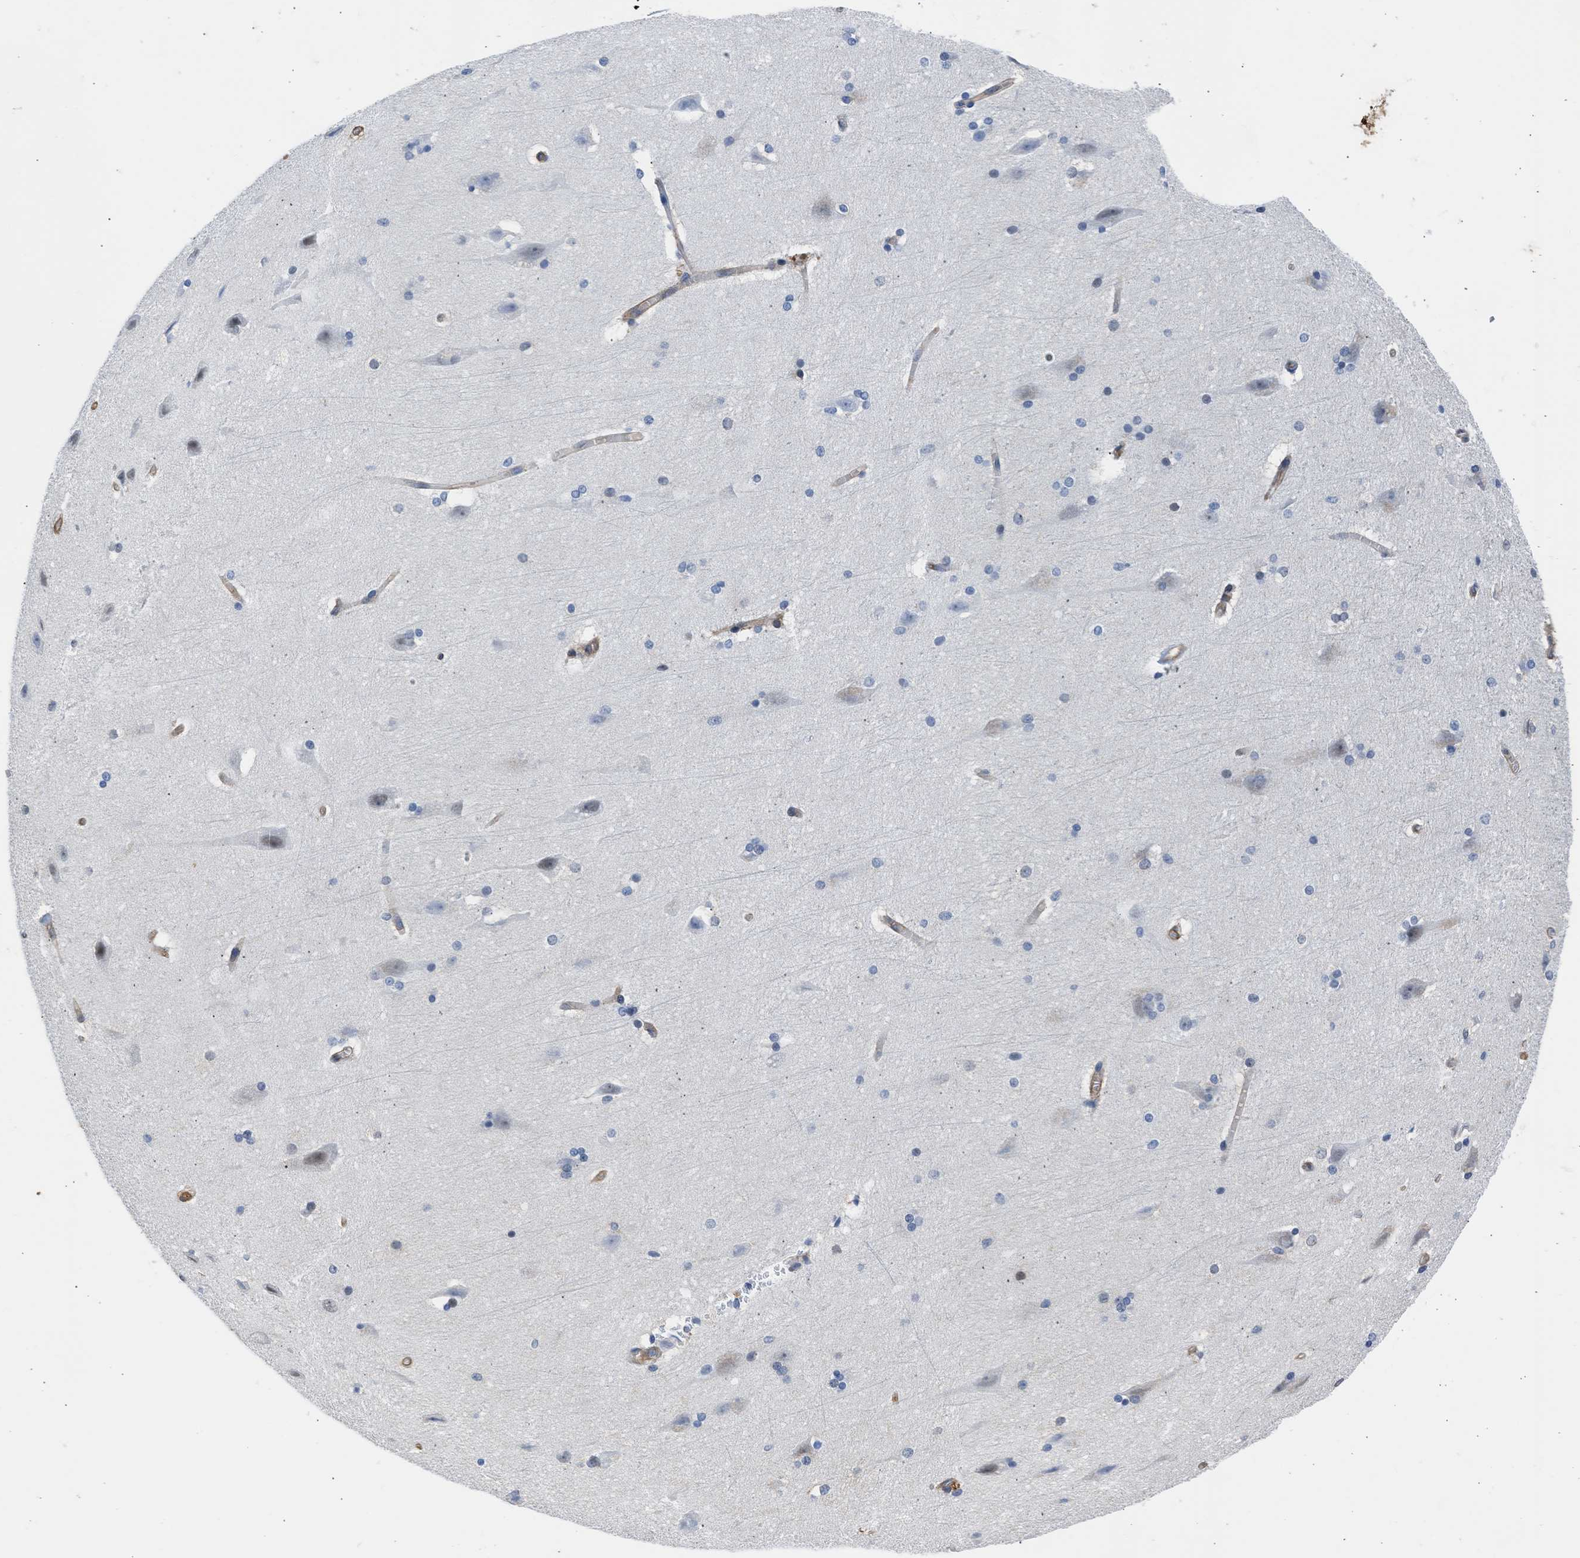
{"staining": {"intensity": "moderate", "quantity": ">75%", "location": "cytoplasmic/membranous"}, "tissue": "cerebral cortex", "cell_type": "Endothelial cells", "image_type": "normal", "snomed": [{"axis": "morphology", "description": "Normal tissue, NOS"}, {"axis": "topography", "description": "Cerebral cortex"}, {"axis": "topography", "description": "Hippocampus"}], "caption": "Unremarkable cerebral cortex shows moderate cytoplasmic/membranous expression in approximately >75% of endothelial cells, visualized by immunohistochemistry.", "gene": "MAS1L", "patient": {"sex": "female", "age": 19}}